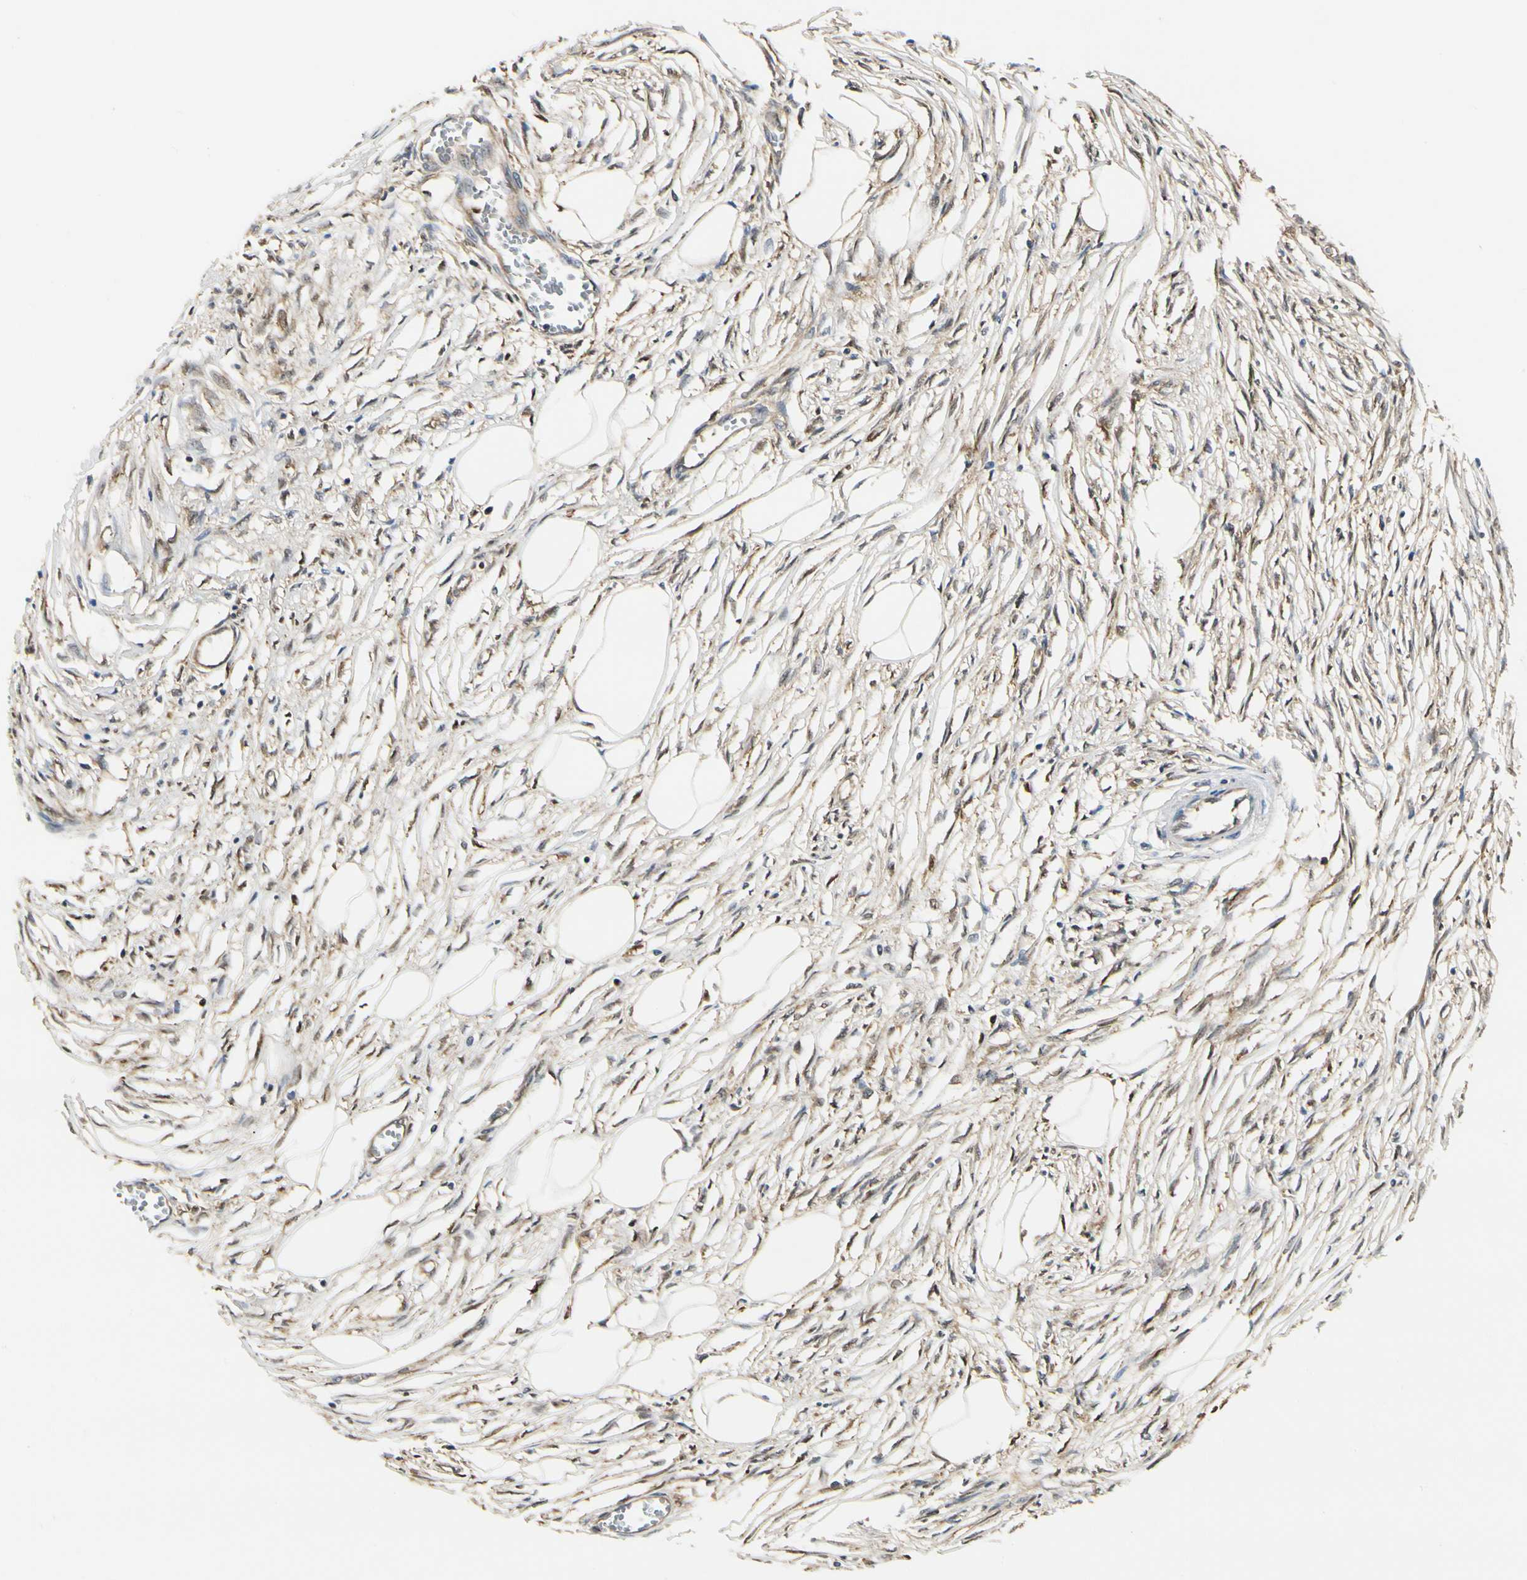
{"staining": {"intensity": "moderate", "quantity": ">75%", "location": "cytoplasmic/membranous"}, "tissue": "soft tissue", "cell_type": "Fibroblasts", "image_type": "normal", "snomed": [{"axis": "morphology", "description": "Normal tissue, NOS"}, {"axis": "morphology", "description": "Sarcoma, NOS"}, {"axis": "topography", "description": "Skin"}, {"axis": "topography", "description": "Soft tissue"}], "caption": "Protein staining by immunohistochemistry (IHC) shows moderate cytoplasmic/membranous positivity in about >75% of fibroblasts in benign soft tissue.", "gene": "NME1", "patient": {"sex": "female", "age": 51}}